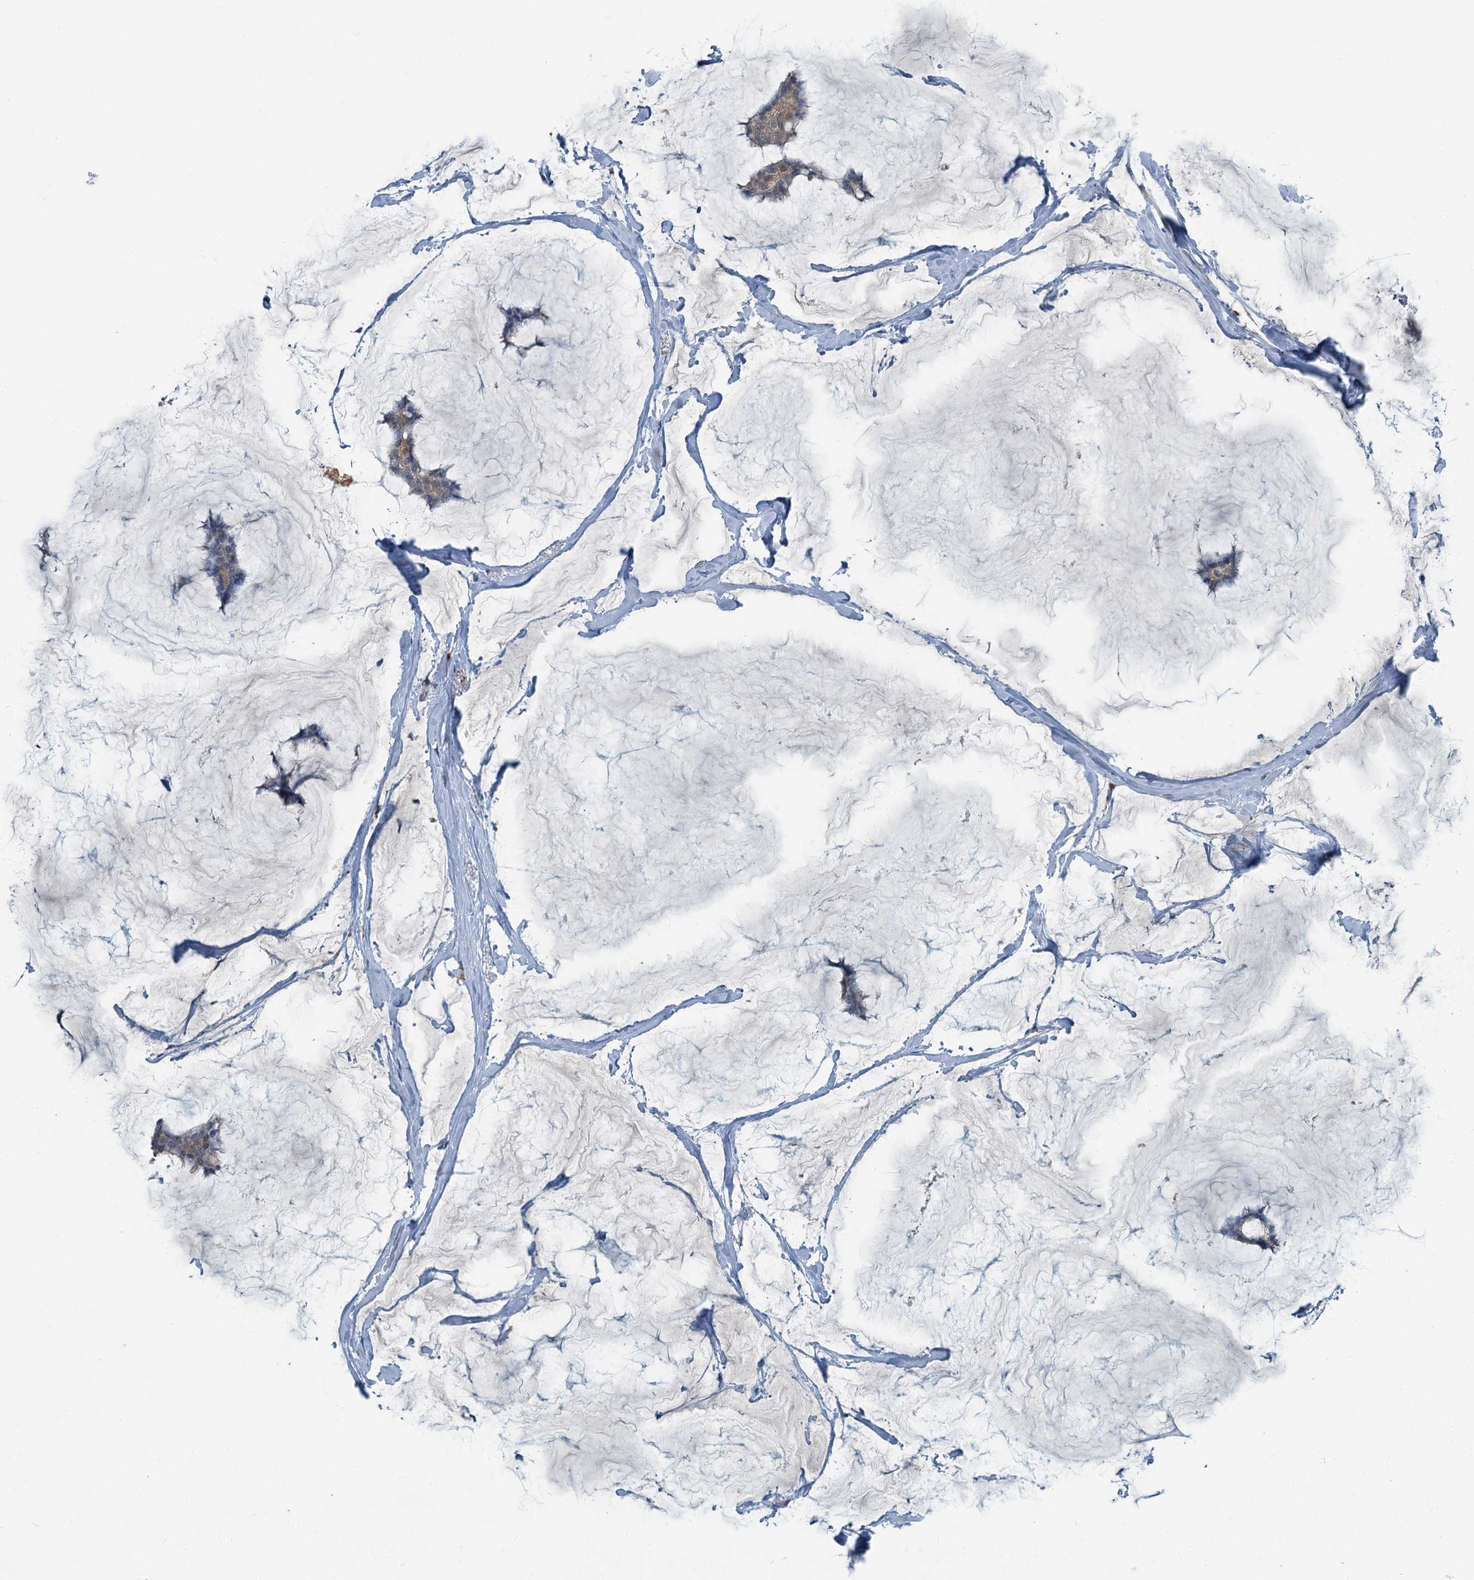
{"staining": {"intensity": "weak", "quantity": ">75%", "location": "cytoplasmic/membranous"}, "tissue": "breast cancer", "cell_type": "Tumor cells", "image_type": "cancer", "snomed": [{"axis": "morphology", "description": "Duct carcinoma"}, {"axis": "topography", "description": "Breast"}], "caption": "Breast invasive ductal carcinoma stained for a protein (brown) exhibits weak cytoplasmic/membranous positive staining in approximately >75% of tumor cells.", "gene": "AXL", "patient": {"sex": "female", "age": 93}}